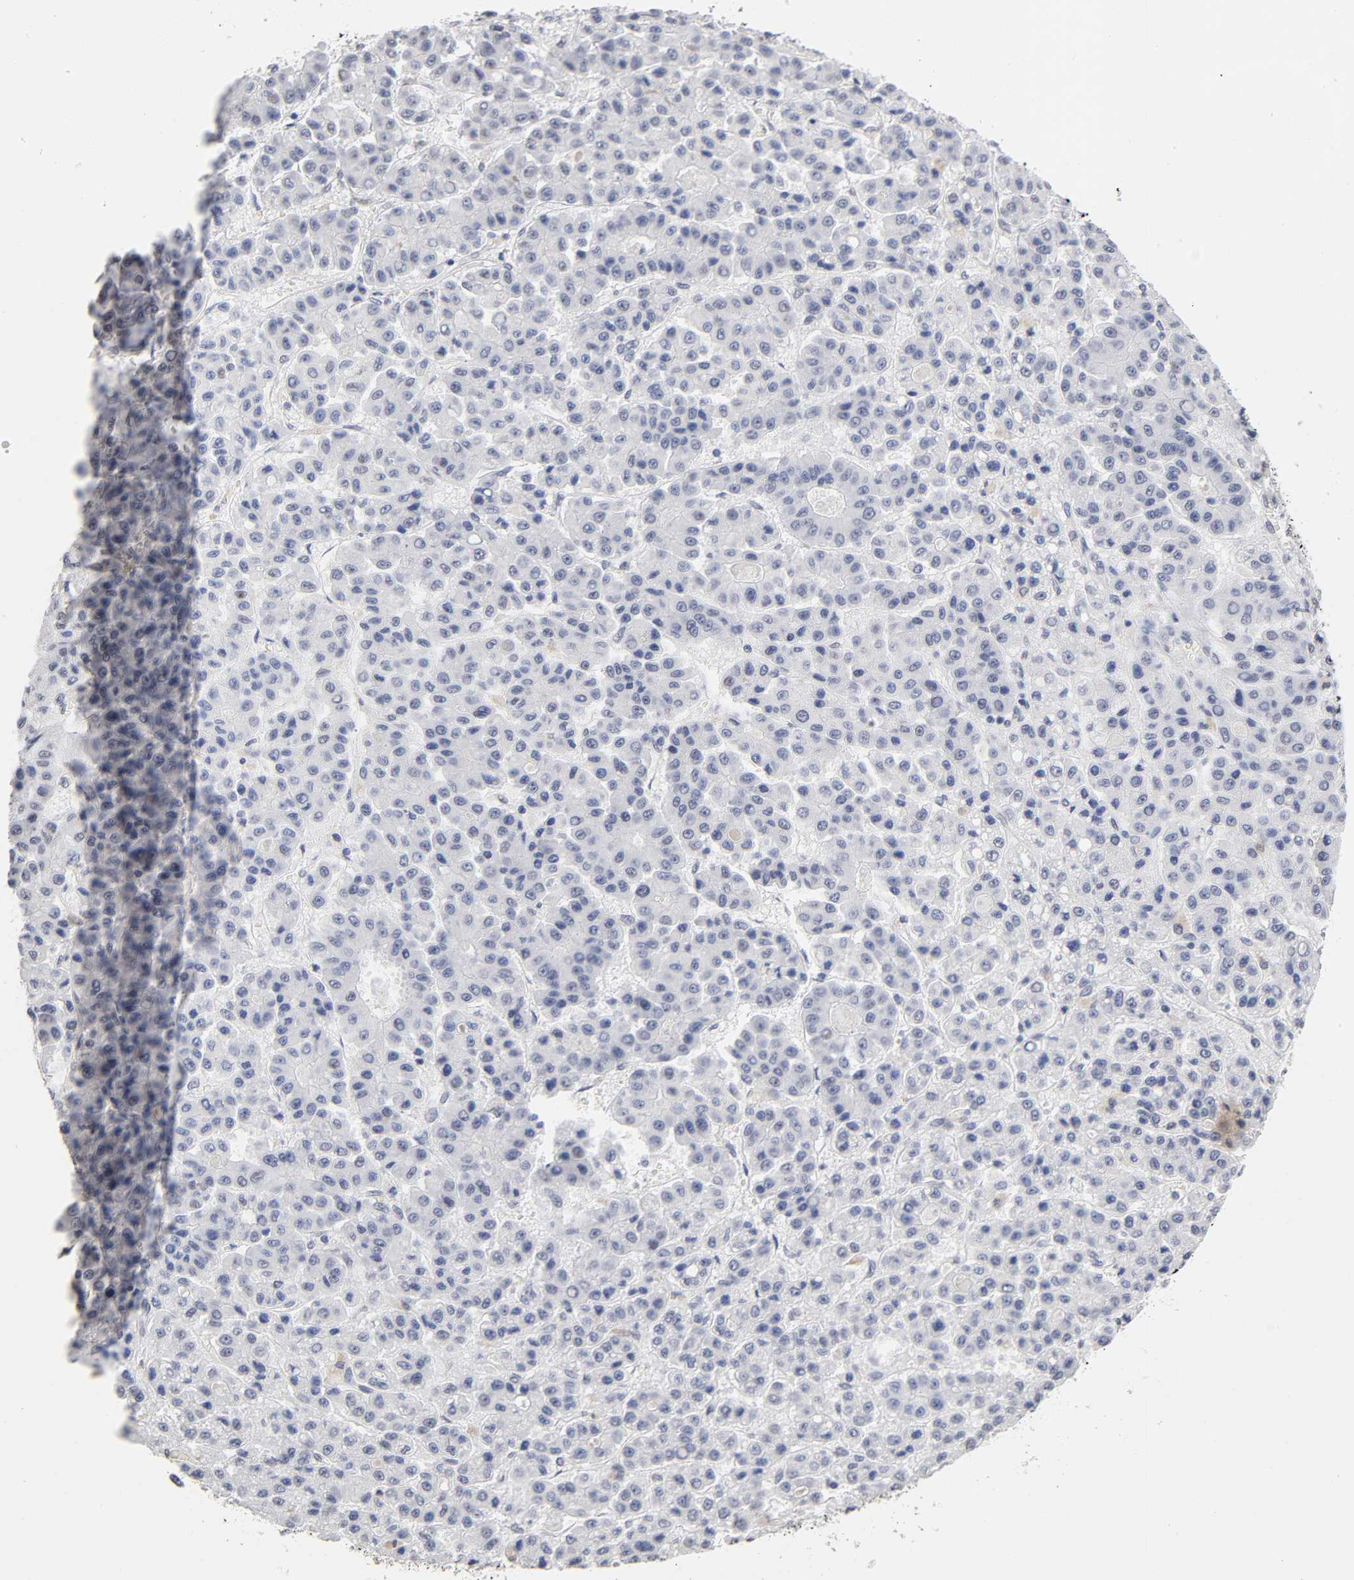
{"staining": {"intensity": "negative", "quantity": "none", "location": "none"}, "tissue": "liver cancer", "cell_type": "Tumor cells", "image_type": "cancer", "snomed": [{"axis": "morphology", "description": "Carcinoma, Hepatocellular, NOS"}, {"axis": "topography", "description": "Liver"}], "caption": "DAB (3,3'-diaminobenzidine) immunohistochemical staining of liver cancer exhibits no significant expression in tumor cells.", "gene": "CRABP2", "patient": {"sex": "male", "age": 70}}